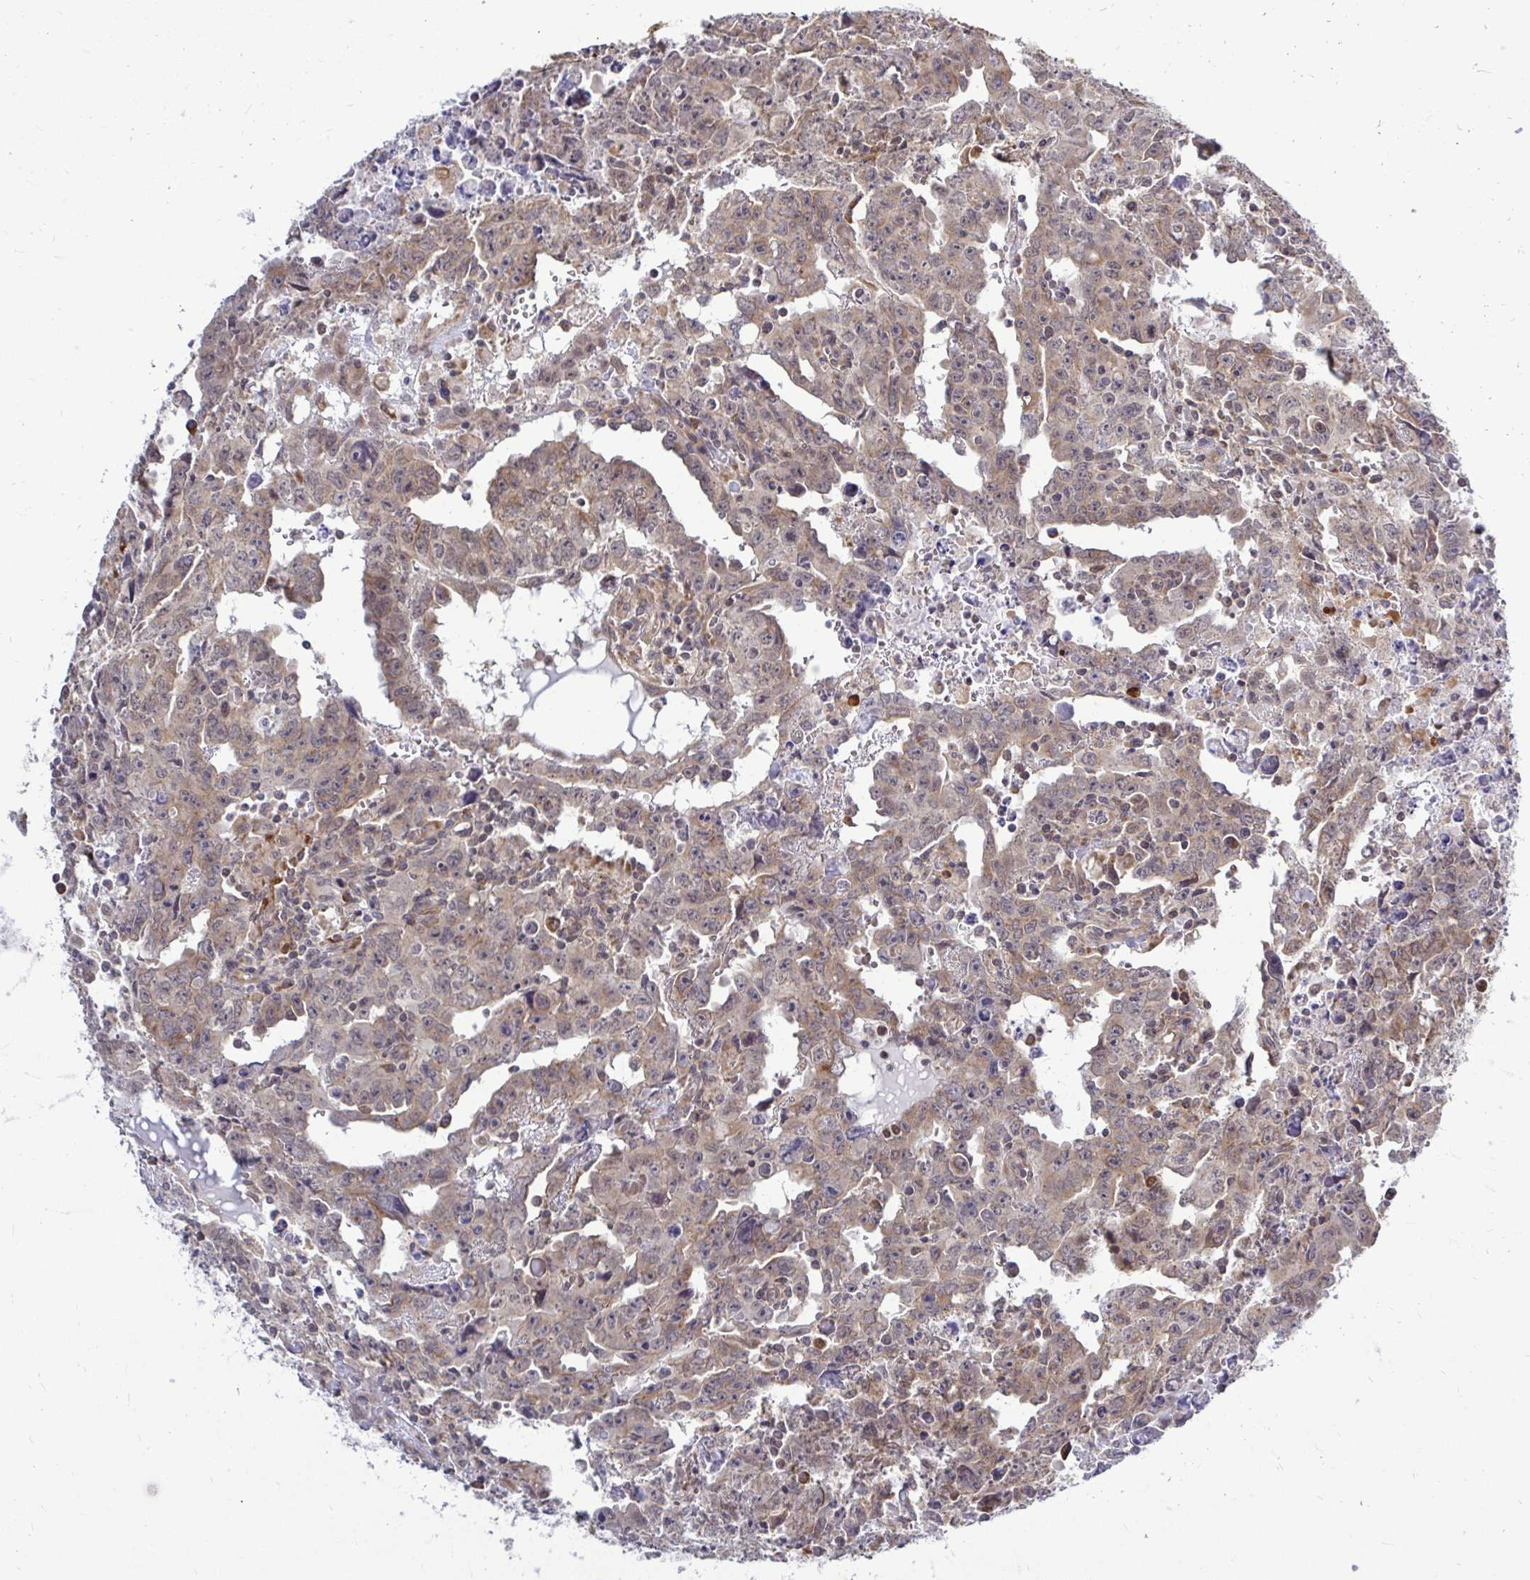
{"staining": {"intensity": "weak", "quantity": ">75%", "location": "cytoplasmic/membranous"}, "tissue": "testis cancer", "cell_type": "Tumor cells", "image_type": "cancer", "snomed": [{"axis": "morphology", "description": "Carcinoma, Embryonal, NOS"}, {"axis": "topography", "description": "Testis"}], "caption": "Human testis cancer (embryonal carcinoma) stained for a protein (brown) exhibits weak cytoplasmic/membranous positive staining in approximately >75% of tumor cells.", "gene": "FMR1", "patient": {"sex": "male", "age": 22}}